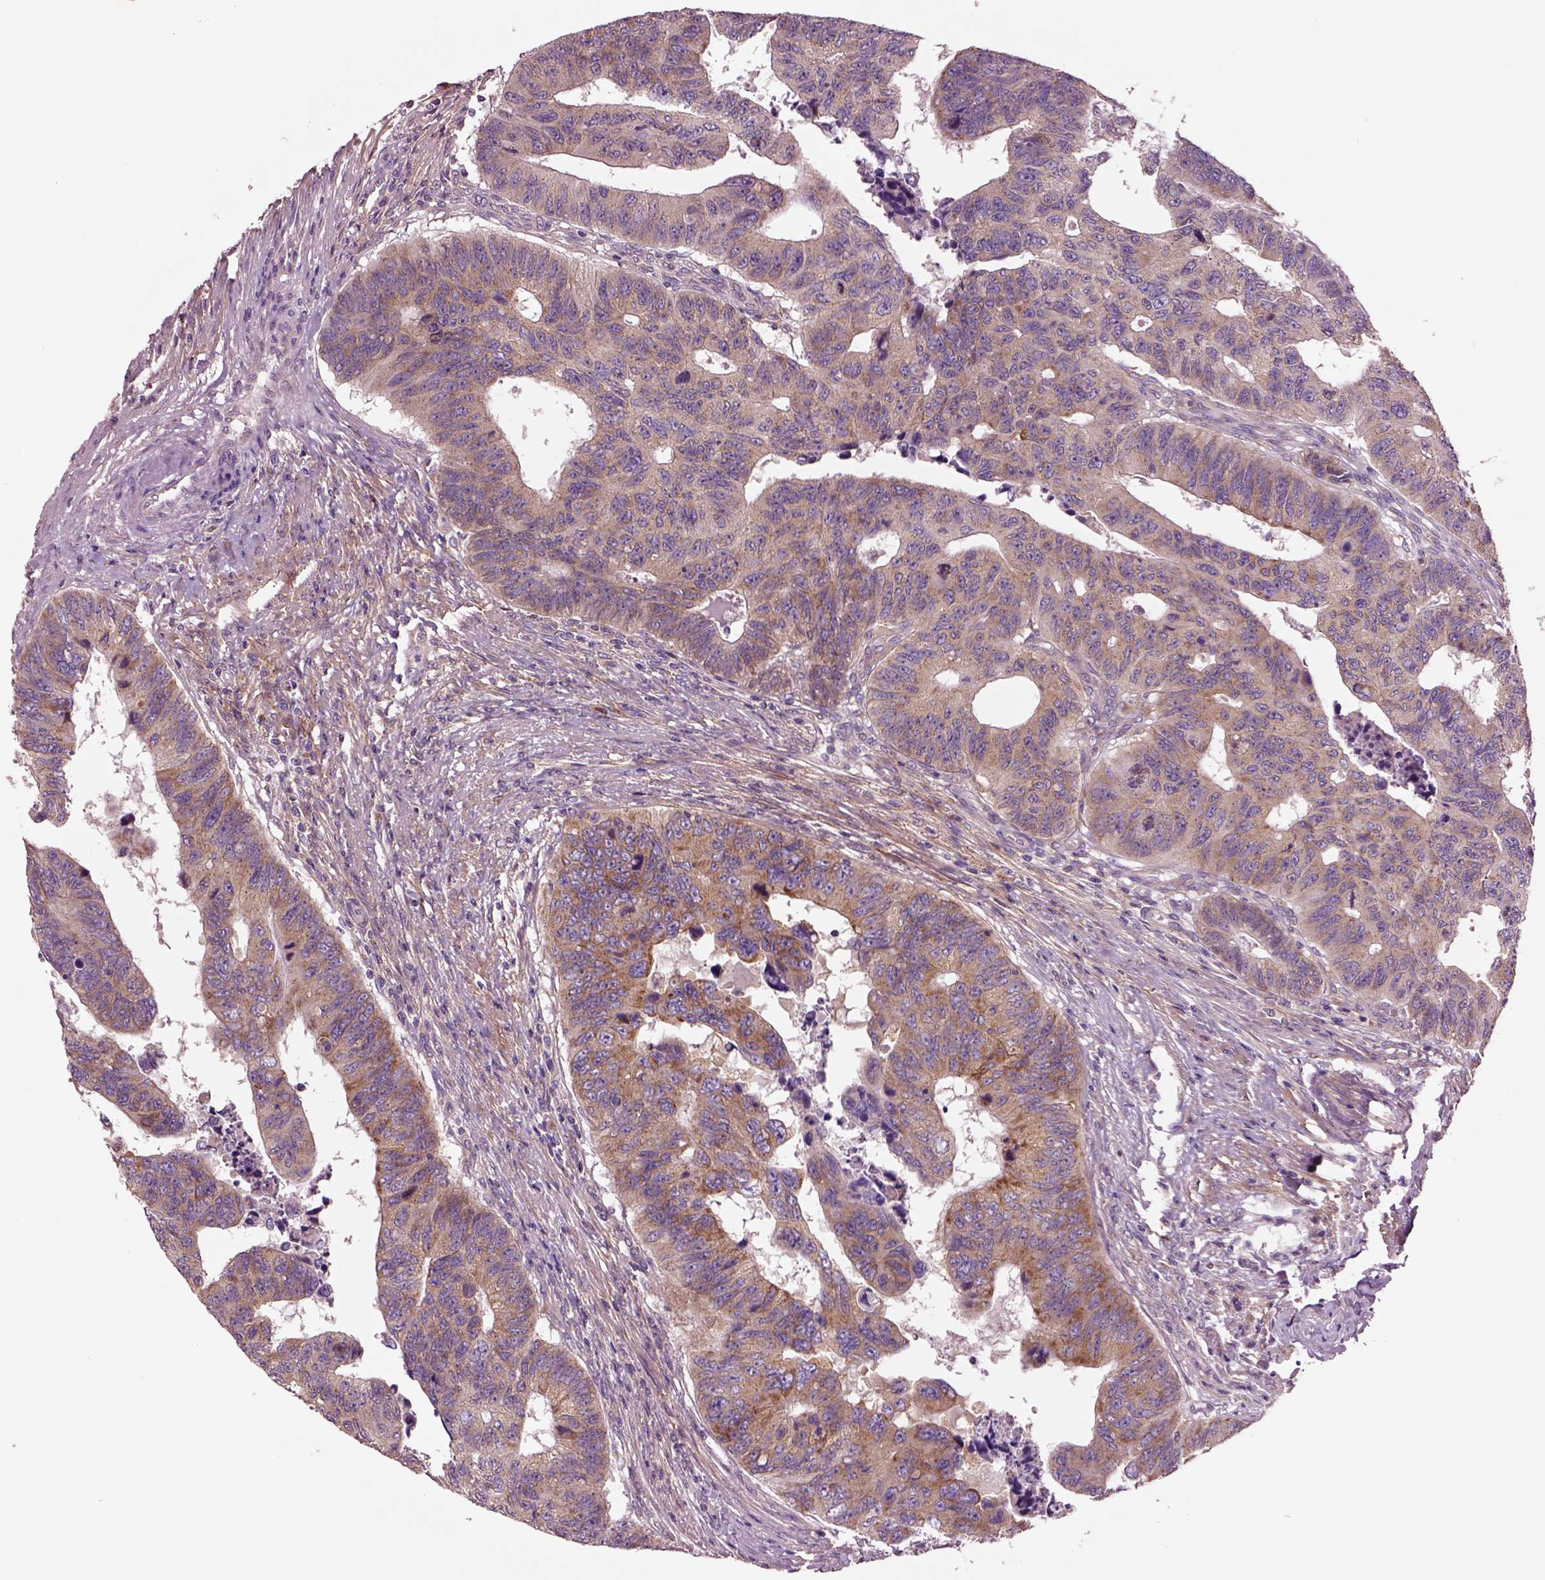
{"staining": {"intensity": "moderate", "quantity": ">75%", "location": "cytoplasmic/membranous"}, "tissue": "colorectal cancer", "cell_type": "Tumor cells", "image_type": "cancer", "snomed": [{"axis": "morphology", "description": "Adenocarcinoma, NOS"}, {"axis": "topography", "description": "Rectum"}], "caption": "Human adenocarcinoma (colorectal) stained for a protein (brown) reveals moderate cytoplasmic/membranous positive expression in approximately >75% of tumor cells.", "gene": "SEC23A", "patient": {"sex": "female", "age": 85}}